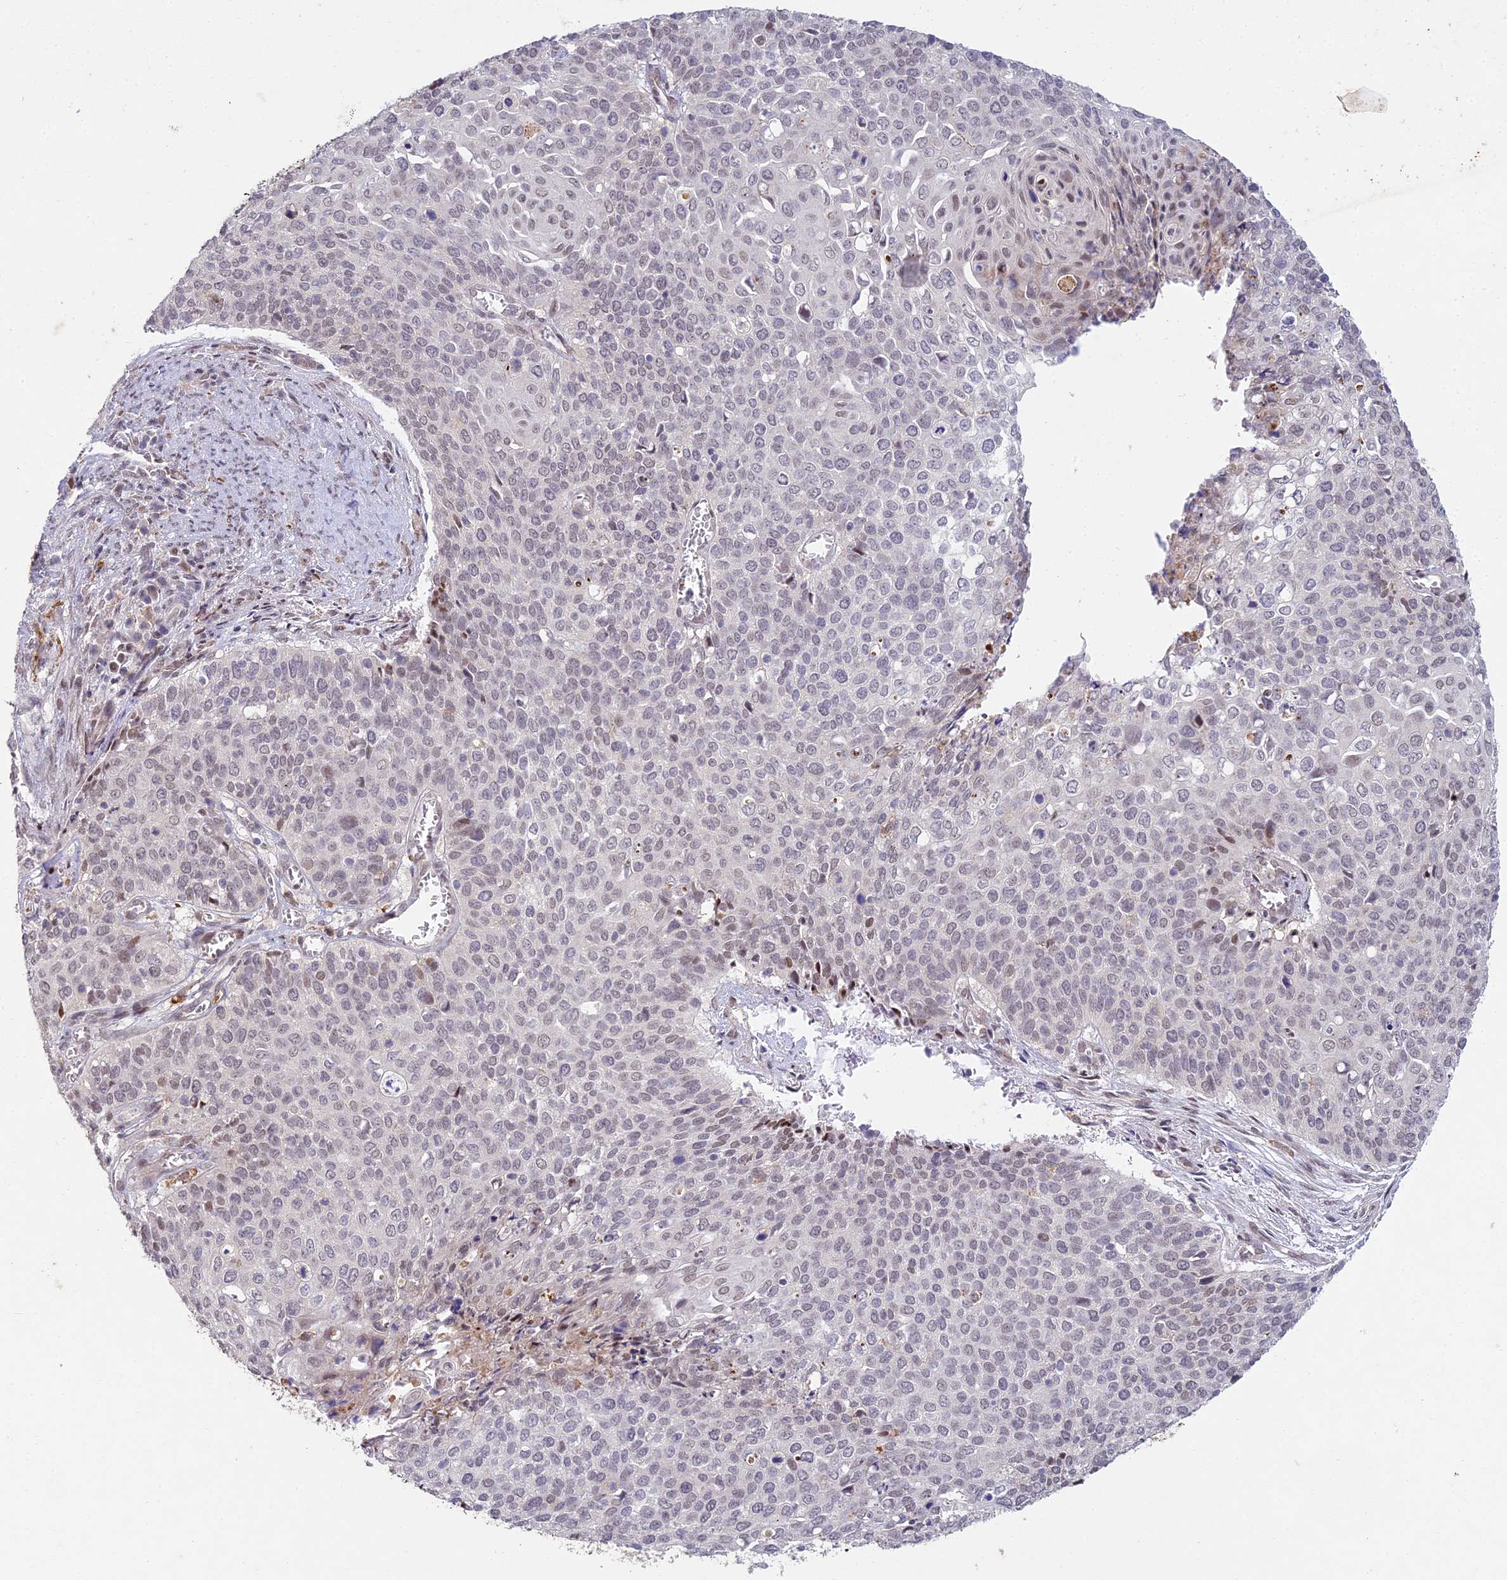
{"staining": {"intensity": "weak", "quantity": "25%-75%", "location": "nuclear"}, "tissue": "cervical cancer", "cell_type": "Tumor cells", "image_type": "cancer", "snomed": [{"axis": "morphology", "description": "Squamous cell carcinoma, NOS"}, {"axis": "topography", "description": "Cervix"}], "caption": "Brown immunohistochemical staining in cervical cancer shows weak nuclear positivity in about 25%-75% of tumor cells. (DAB (3,3'-diaminobenzidine) IHC, brown staining for protein, blue staining for nuclei).", "gene": "ABHD17A", "patient": {"sex": "female", "age": 39}}